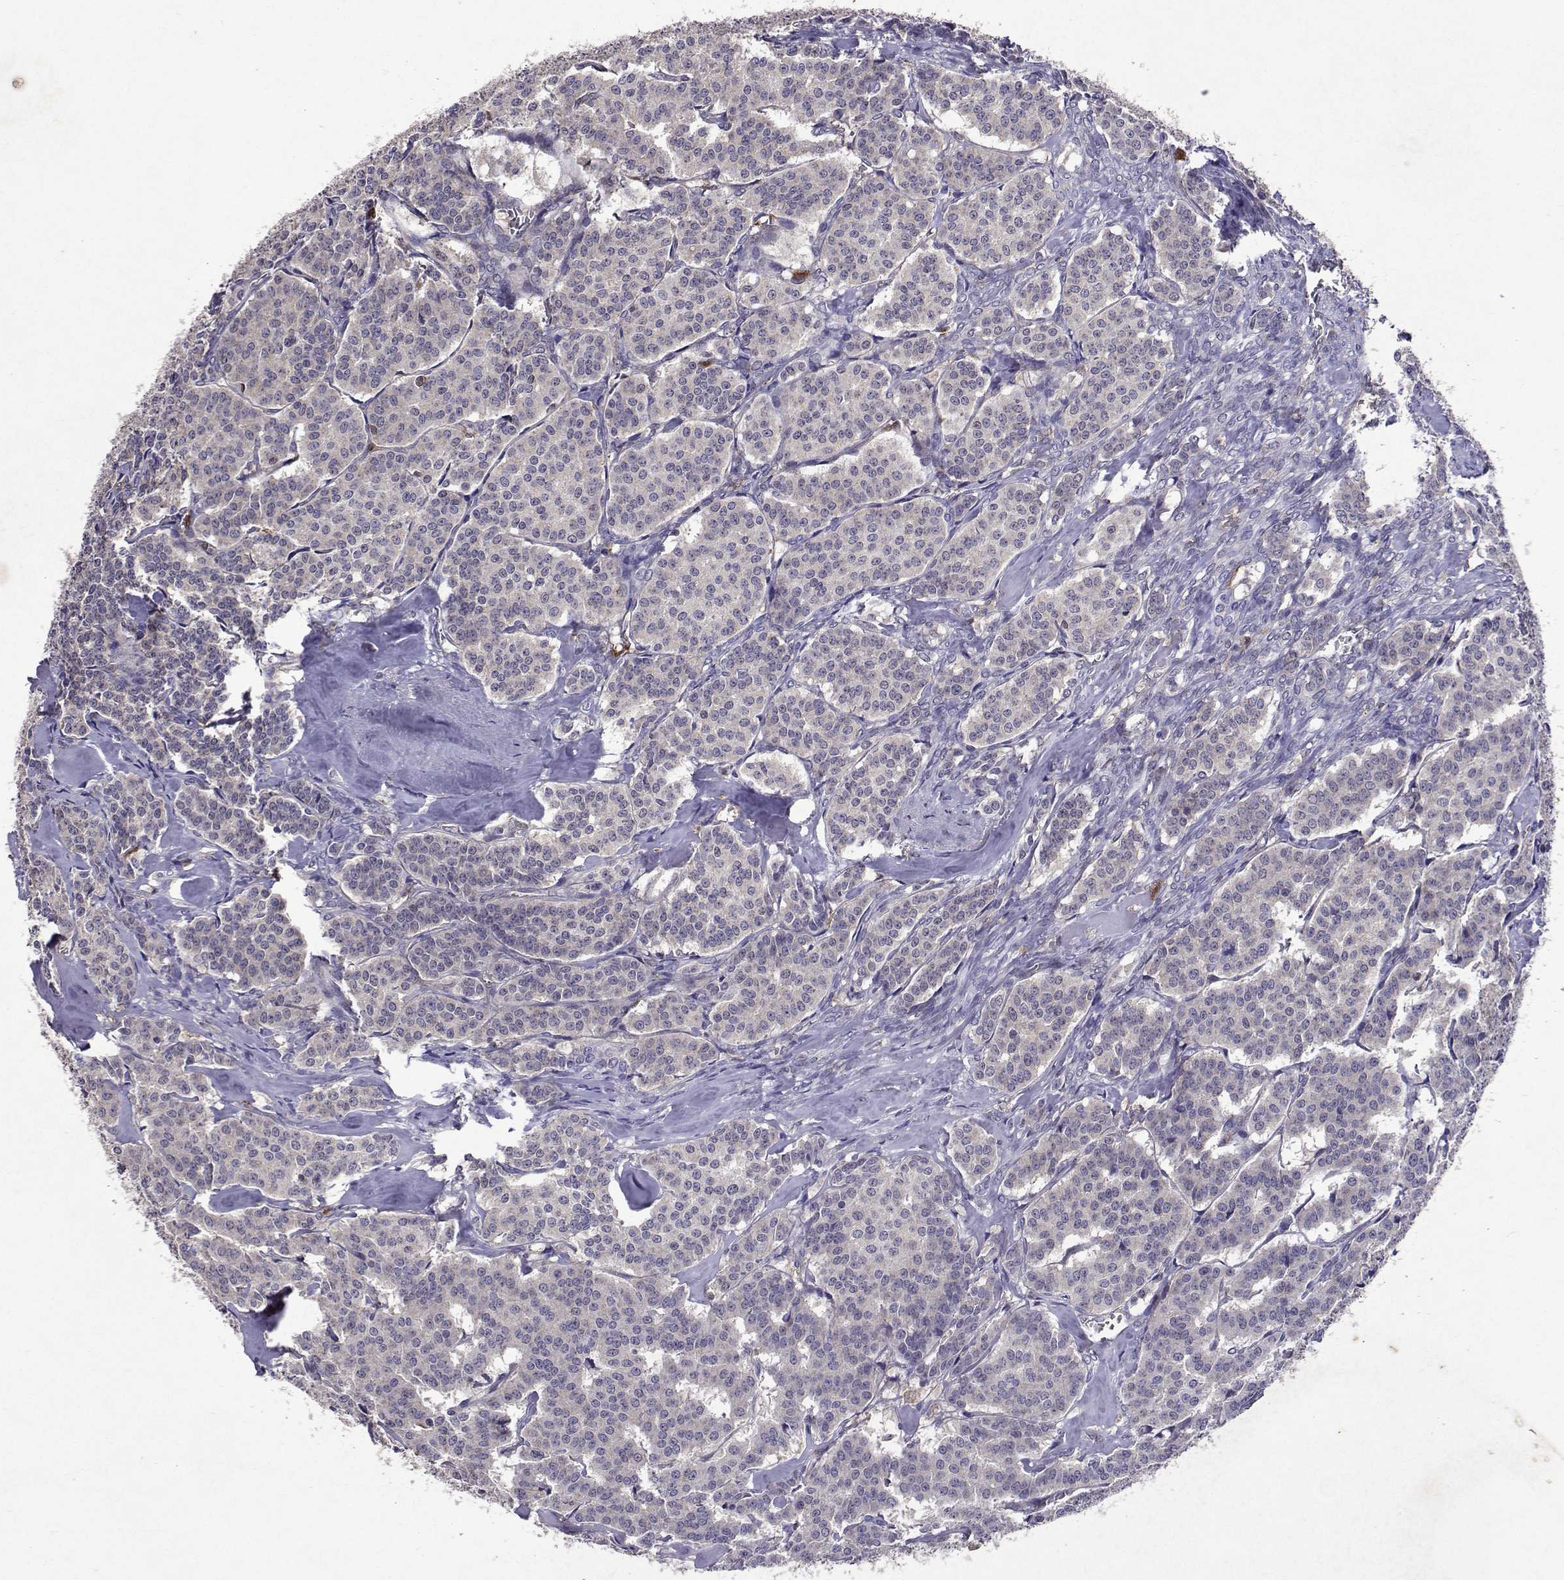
{"staining": {"intensity": "negative", "quantity": "none", "location": "none"}, "tissue": "carcinoid", "cell_type": "Tumor cells", "image_type": "cancer", "snomed": [{"axis": "morphology", "description": "Carcinoid, malignant, NOS"}, {"axis": "topography", "description": "Lung"}], "caption": "This is a image of immunohistochemistry (IHC) staining of carcinoid, which shows no positivity in tumor cells.", "gene": "APAF1", "patient": {"sex": "female", "age": 46}}